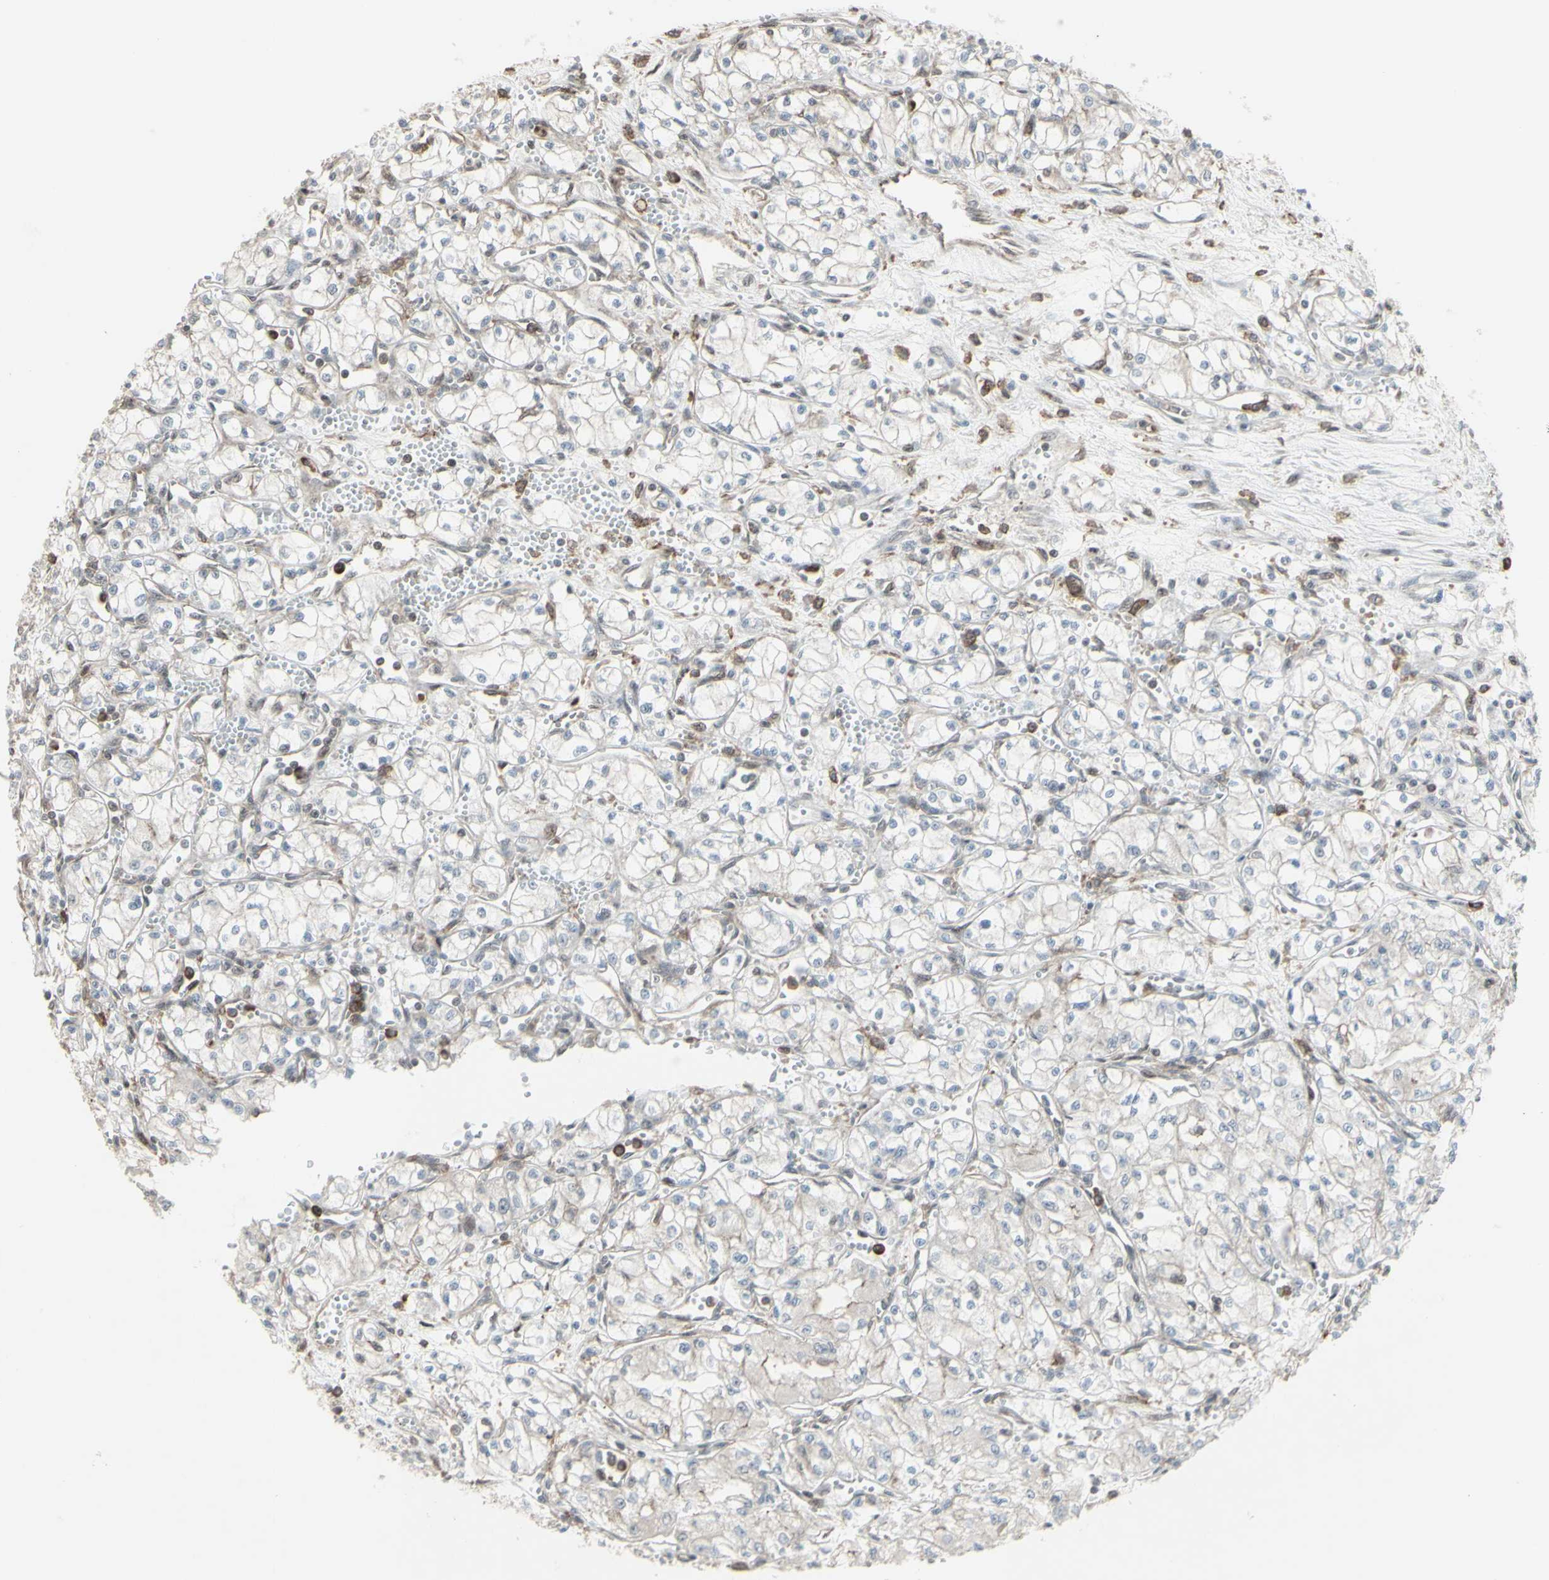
{"staining": {"intensity": "strong", "quantity": "<25%", "location": "cytoplasmic/membranous"}, "tissue": "renal cancer", "cell_type": "Tumor cells", "image_type": "cancer", "snomed": [{"axis": "morphology", "description": "Normal tissue, NOS"}, {"axis": "morphology", "description": "Adenocarcinoma, NOS"}, {"axis": "topography", "description": "Kidney"}], "caption": "Renal adenocarcinoma stained for a protein (brown) demonstrates strong cytoplasmic/membranous positive expression in approximately <25% of tumor cells.", "gene": "CD33", "patient": {"sex": "male", "age": 59}}